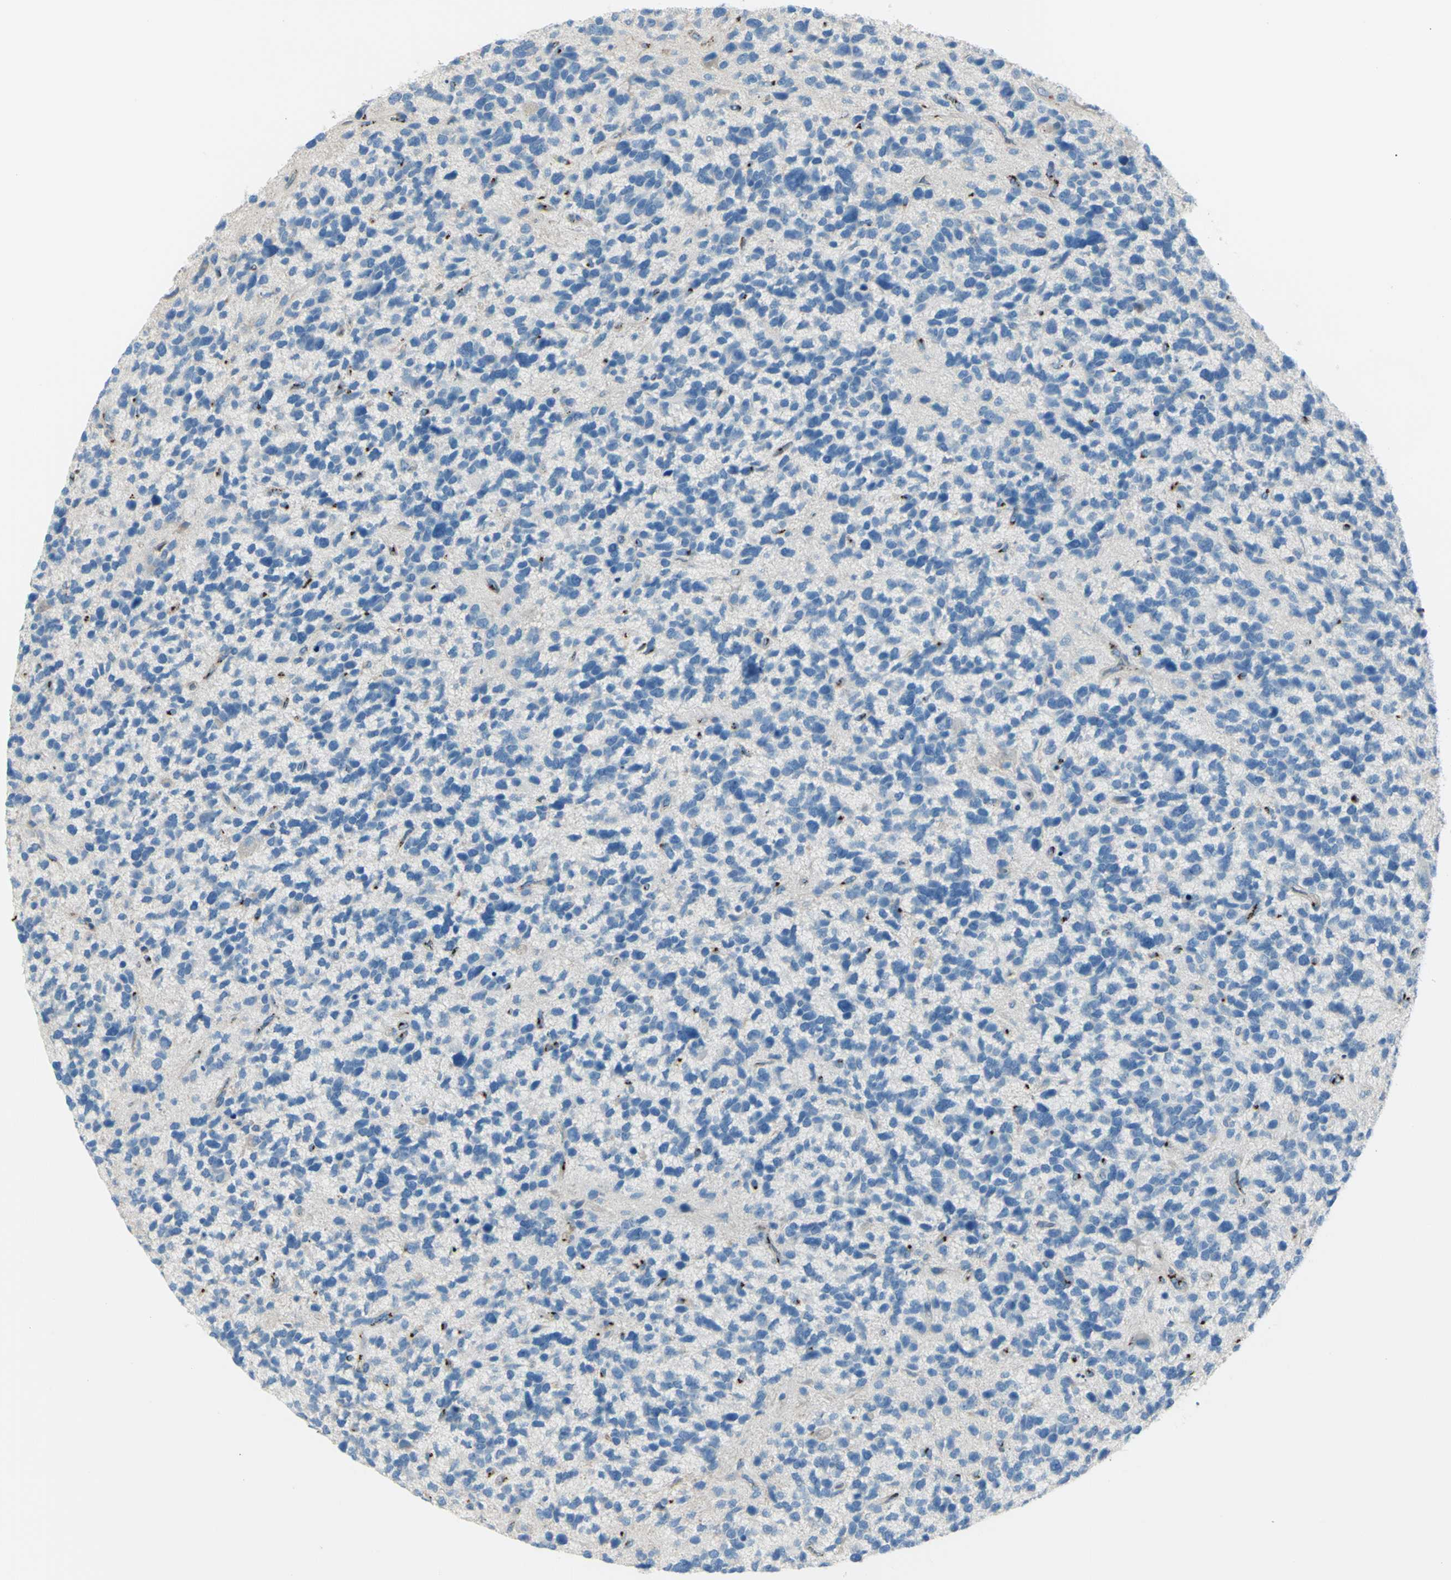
{"staining": {"intensity": "negative", "quantity": "none", "location": "none"}, "tissue": "glioma", "cell_type": "Tumor cells", "image_type": "cancer", "snomed": [{"axis": "morphology", "description": "Glioma, malignant, High grade"}, {"axis": "topography", "description": "Brain"}], "caption": "Glioma was stained to show a protein in brown. There is no significant staining in tumor cells. Brightfield microscopy of IHC stained with DAB (brown) and hematoxylin (blue), captured at high magnification.", "gene": "B4GALT1", "patient": {"sex": "female", "age": 58}}